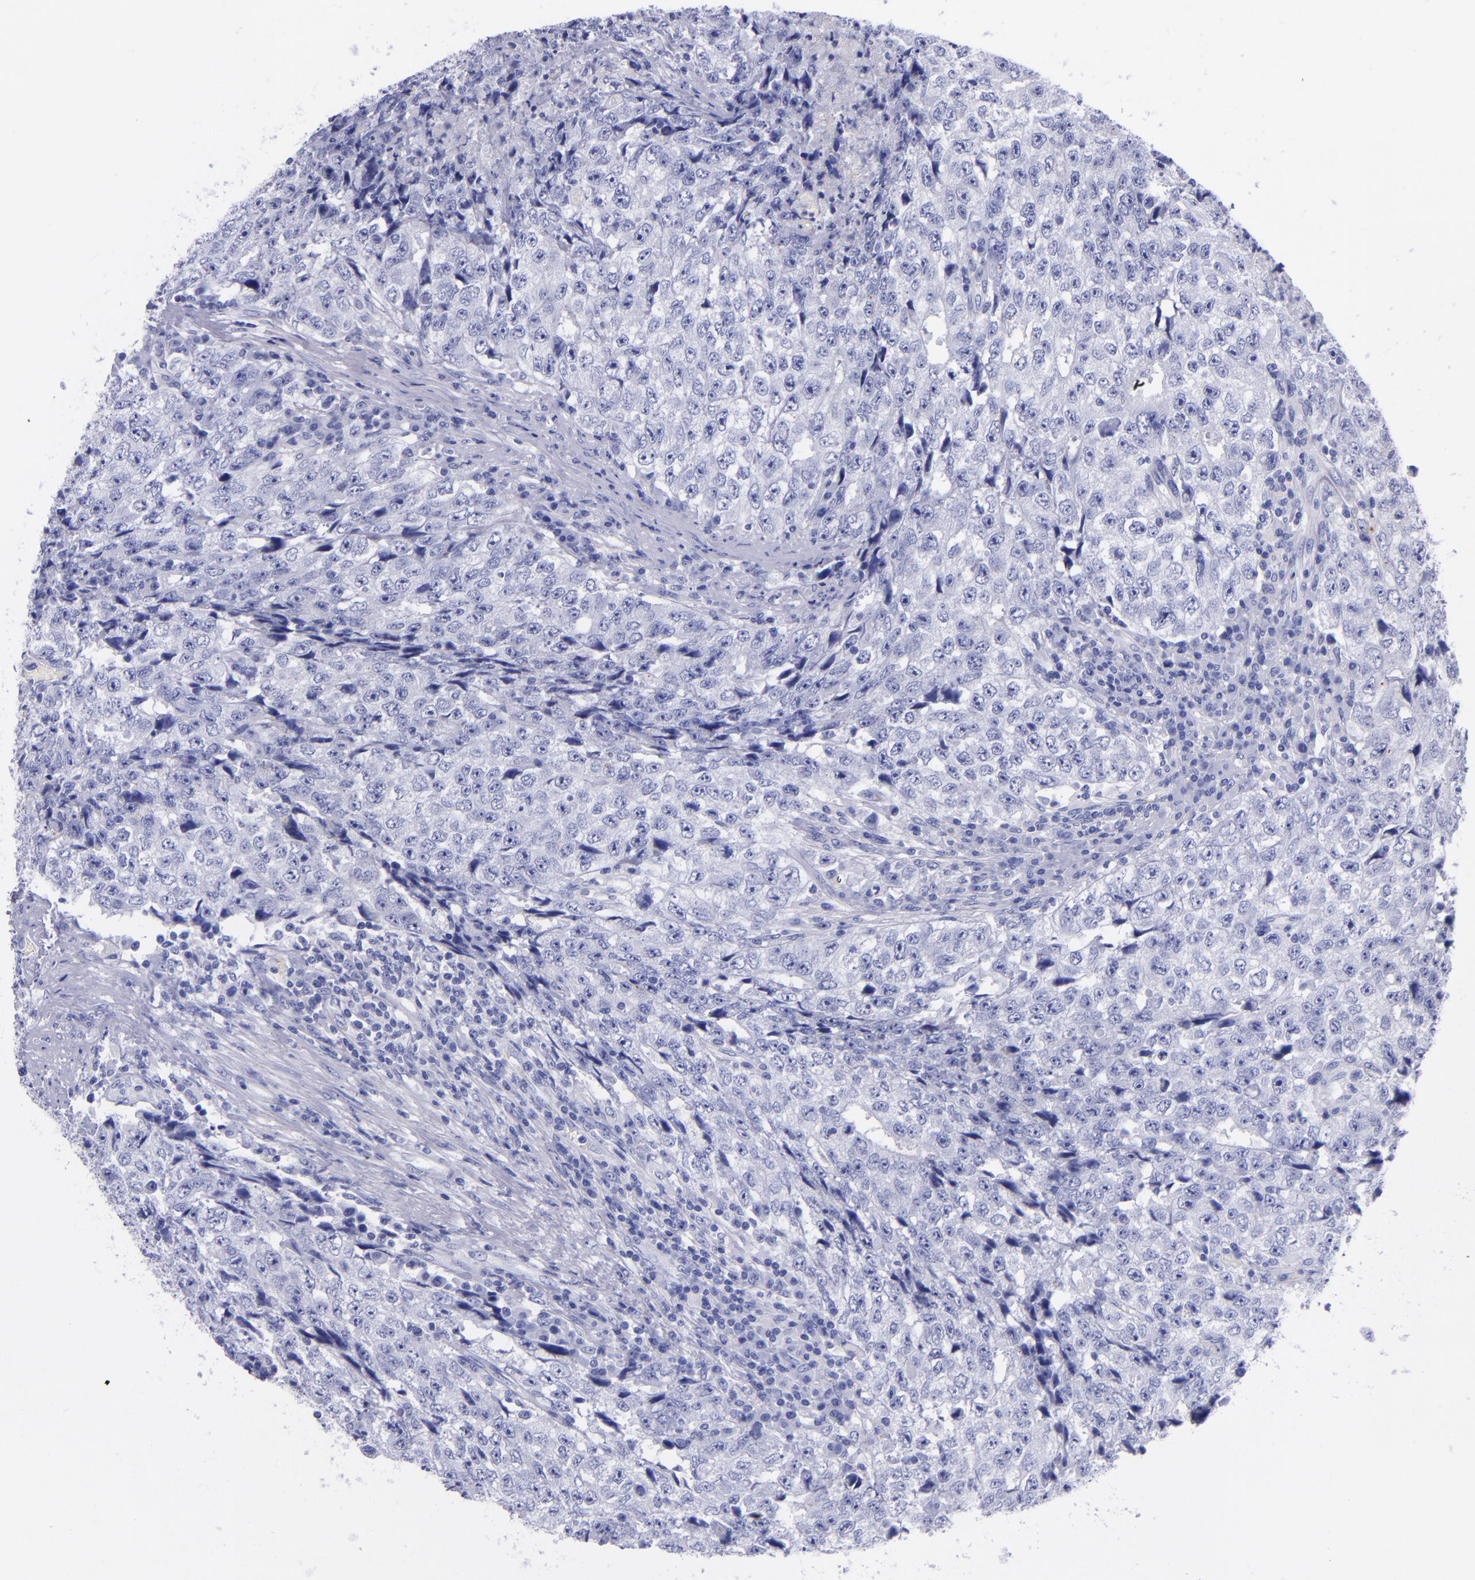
{"staining": {"intensity": "negative", "quantity": "none", "location": "none"}, "tissue": "testis cancer", "cell_type": "Tumor cells", "image_type": "cancer", "snomed": [{"axis": "morphology", "description": "Necrosis, NOS"}, {"axis": "morphology", "description": "Carcinoma, Embryonal, NOS"}, {"axis": "topography", "description": "Testis"}], "caption": "This is an IHC histopathology image of testis embryonal carcinoma. There is no staining in tumor cells.", "gene": "IVL", "patient": {"sex": "male", "age": 19}}